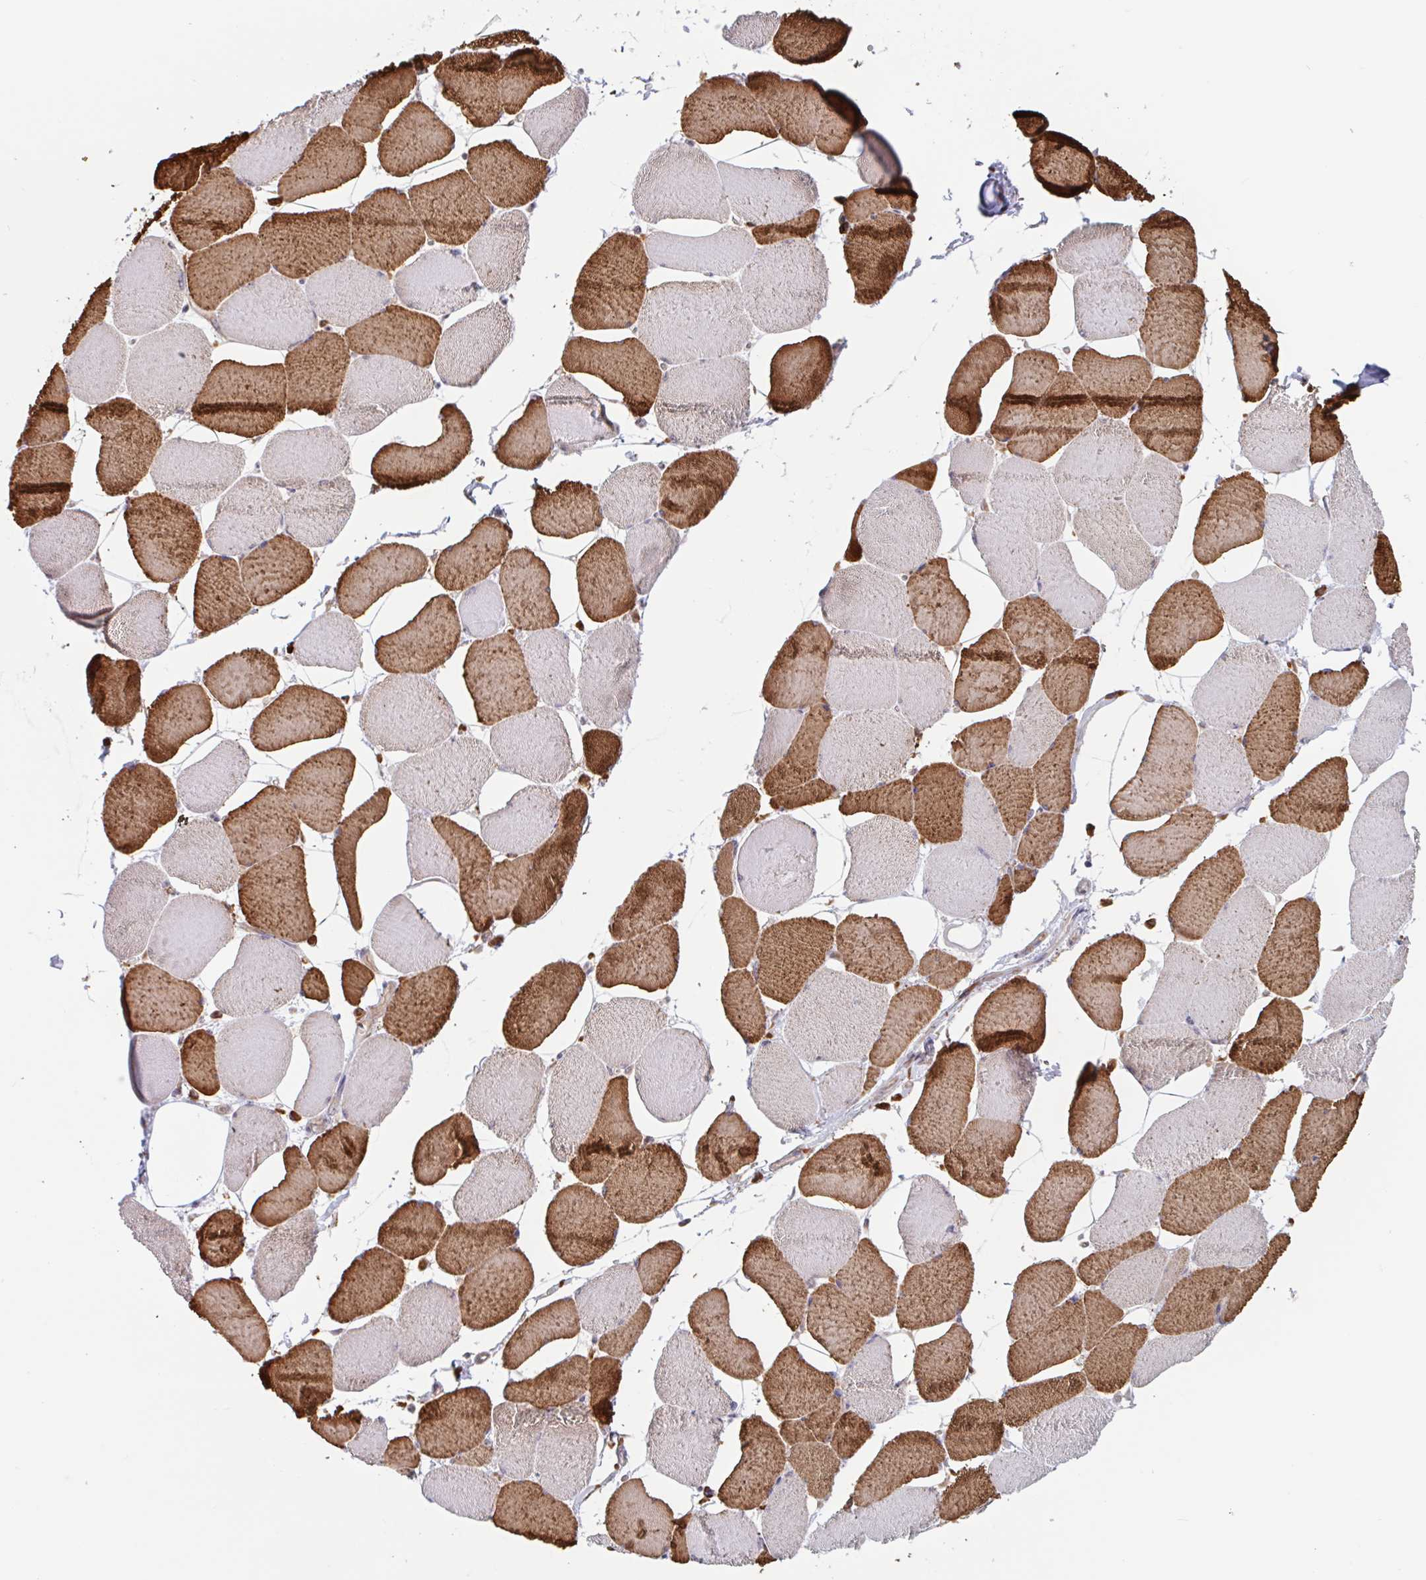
{"staining": {"intensity": "strong", "quantity": "25%-75%", "location": "cytoplasmic/membranous"}, "tissue": "skeletal muscle", "cell_type": "Myocytes", "image_type": "normal", "snomed": [{"axis": "morphology", "description": "Normal tissue, NOS"}, {"axis": "topography", "description": "Skeletal muscle"}], "caption": "Skeletal muscle stained for a protein (brown) reveals strong cytoplasmic/membranous positive expression in approximately 25%-75% of myocytes.", "gene": "SNX8", "patient": {"sex": "female", "age": 75}}